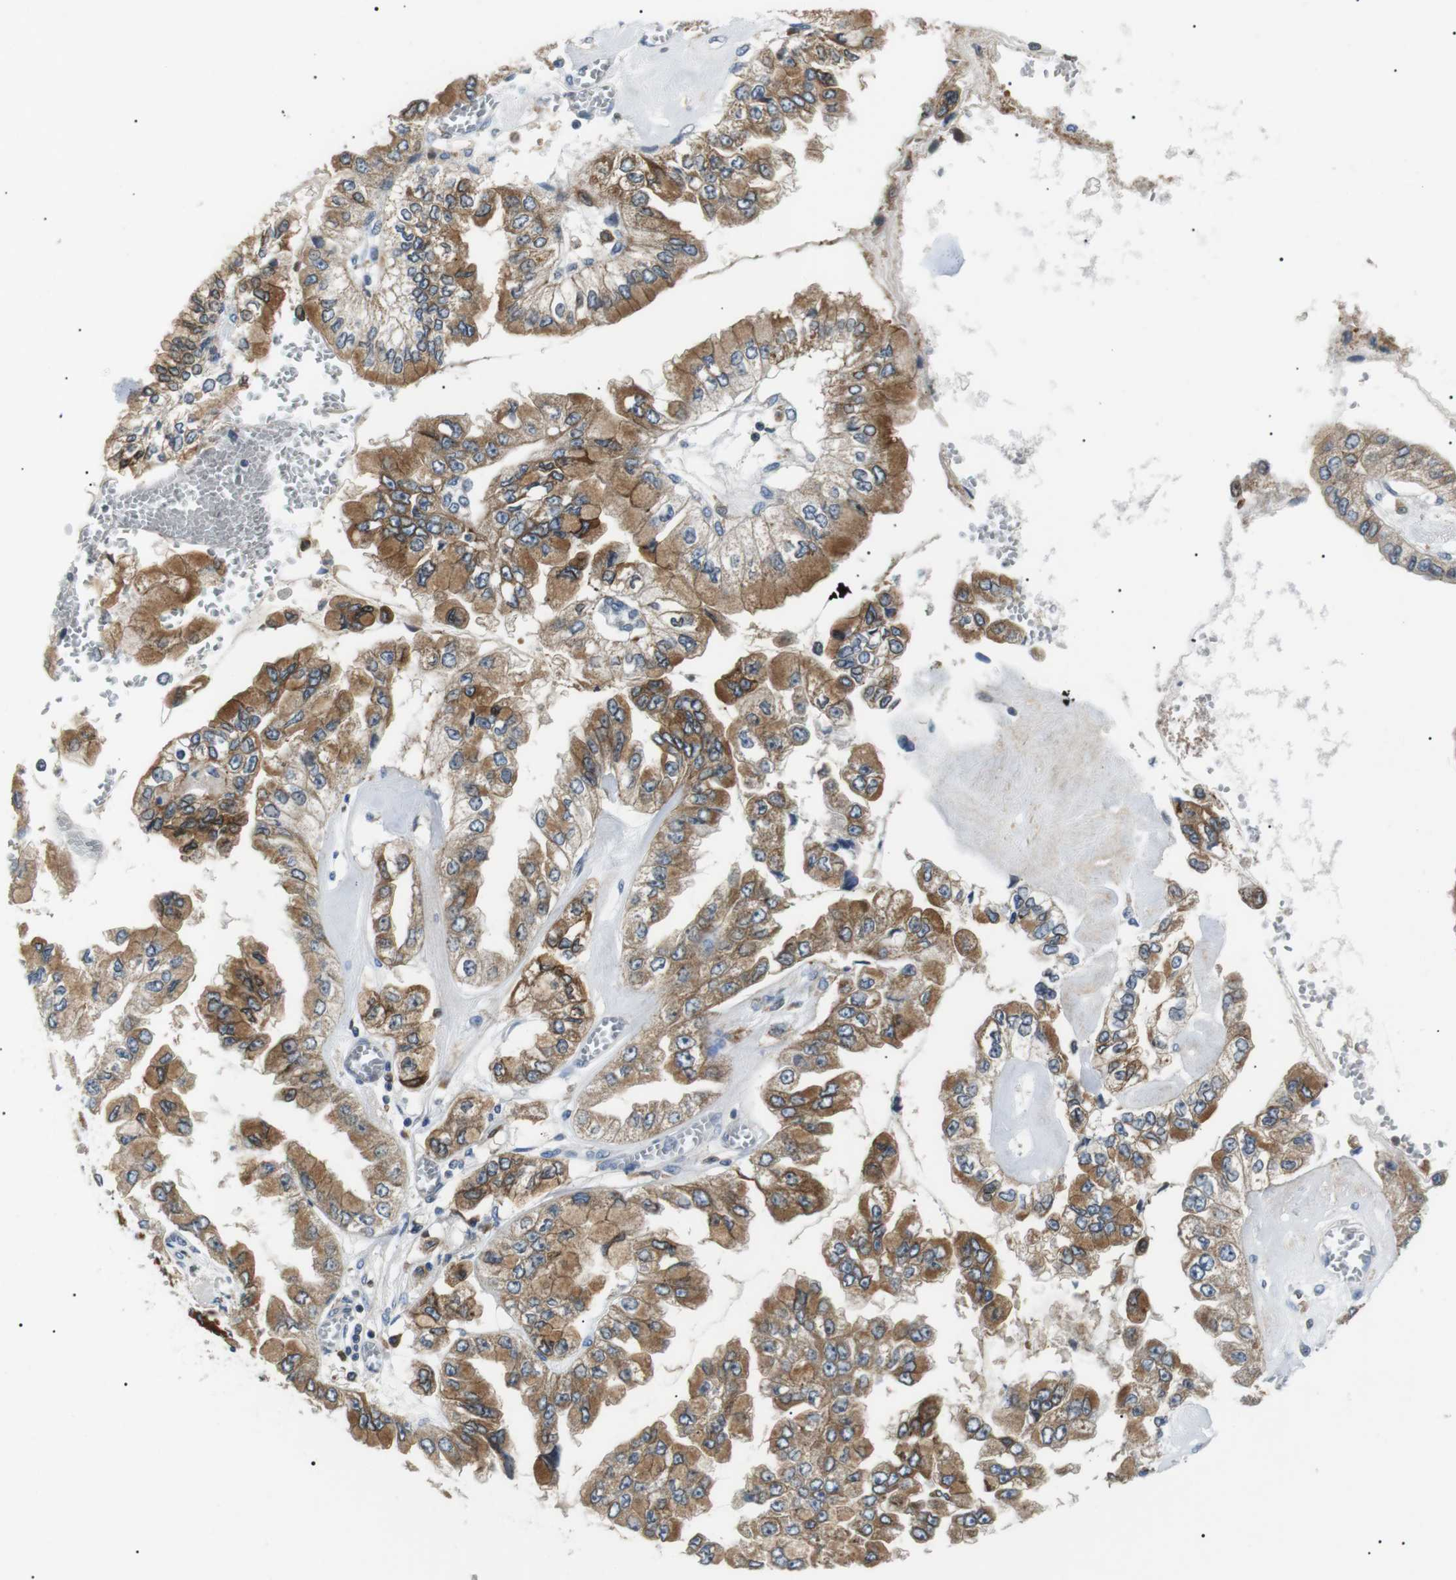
{"staining": {"intensity": "moderate", "quantity": ">75%", "location": "cytoplasmic/membranous"}, "tissue": "liver cancer", "cell_type": "Tumor cells", "image_type": "cancer", "snomed": [{"axis": "morphology", "description": "Cholangiocarcinoma"}, {"axis": "topography", "description": "Liver"}], "caption": "This is a photomicrograph of IHC staining of liver cholangiocarcinoma, which shows moderate expression in the cytoplasmic/membranous of tumor cells.", "gene": "RAB9A", "patient": {"sex": "female", "age": 79}}